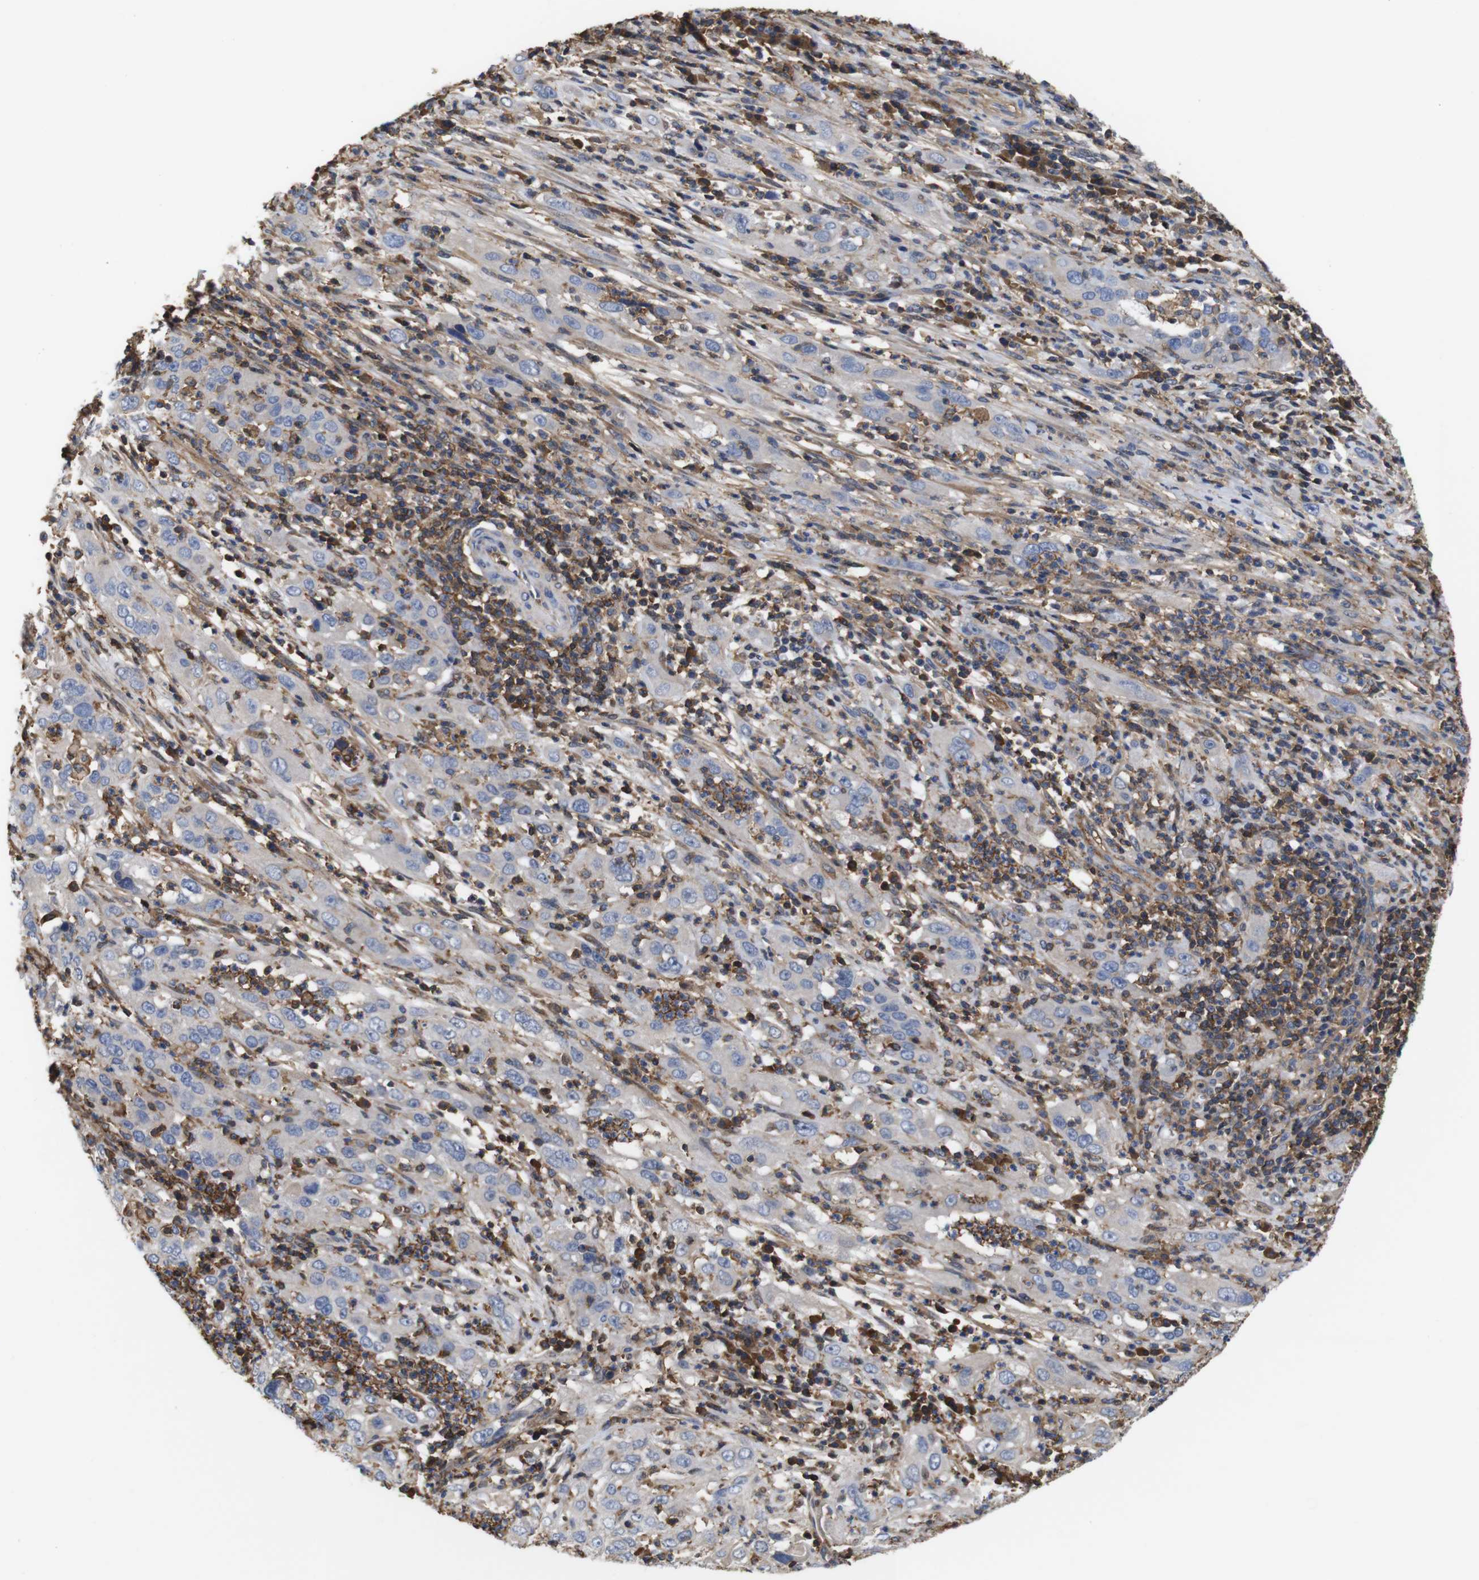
{"staining": {"intensity": "negative", "quantity": "none", "location": "none"}, "tissue": "cervical cancer", "cell_type": "Tumor cells", "image_type": "cancer", "snomed": [{"axis": "morphology", "description": "Squamous cell carcinoma, NOS"}, {"axis": "topography", "description": "Cervix"}], "caption": "Immunohistochemistry (IHC) of squamous cell carcinoma (cervical) exhibits no positivity in tumor cells.", "gene": "PI4KA", "patient": {"sex": "female", "age": 32}}